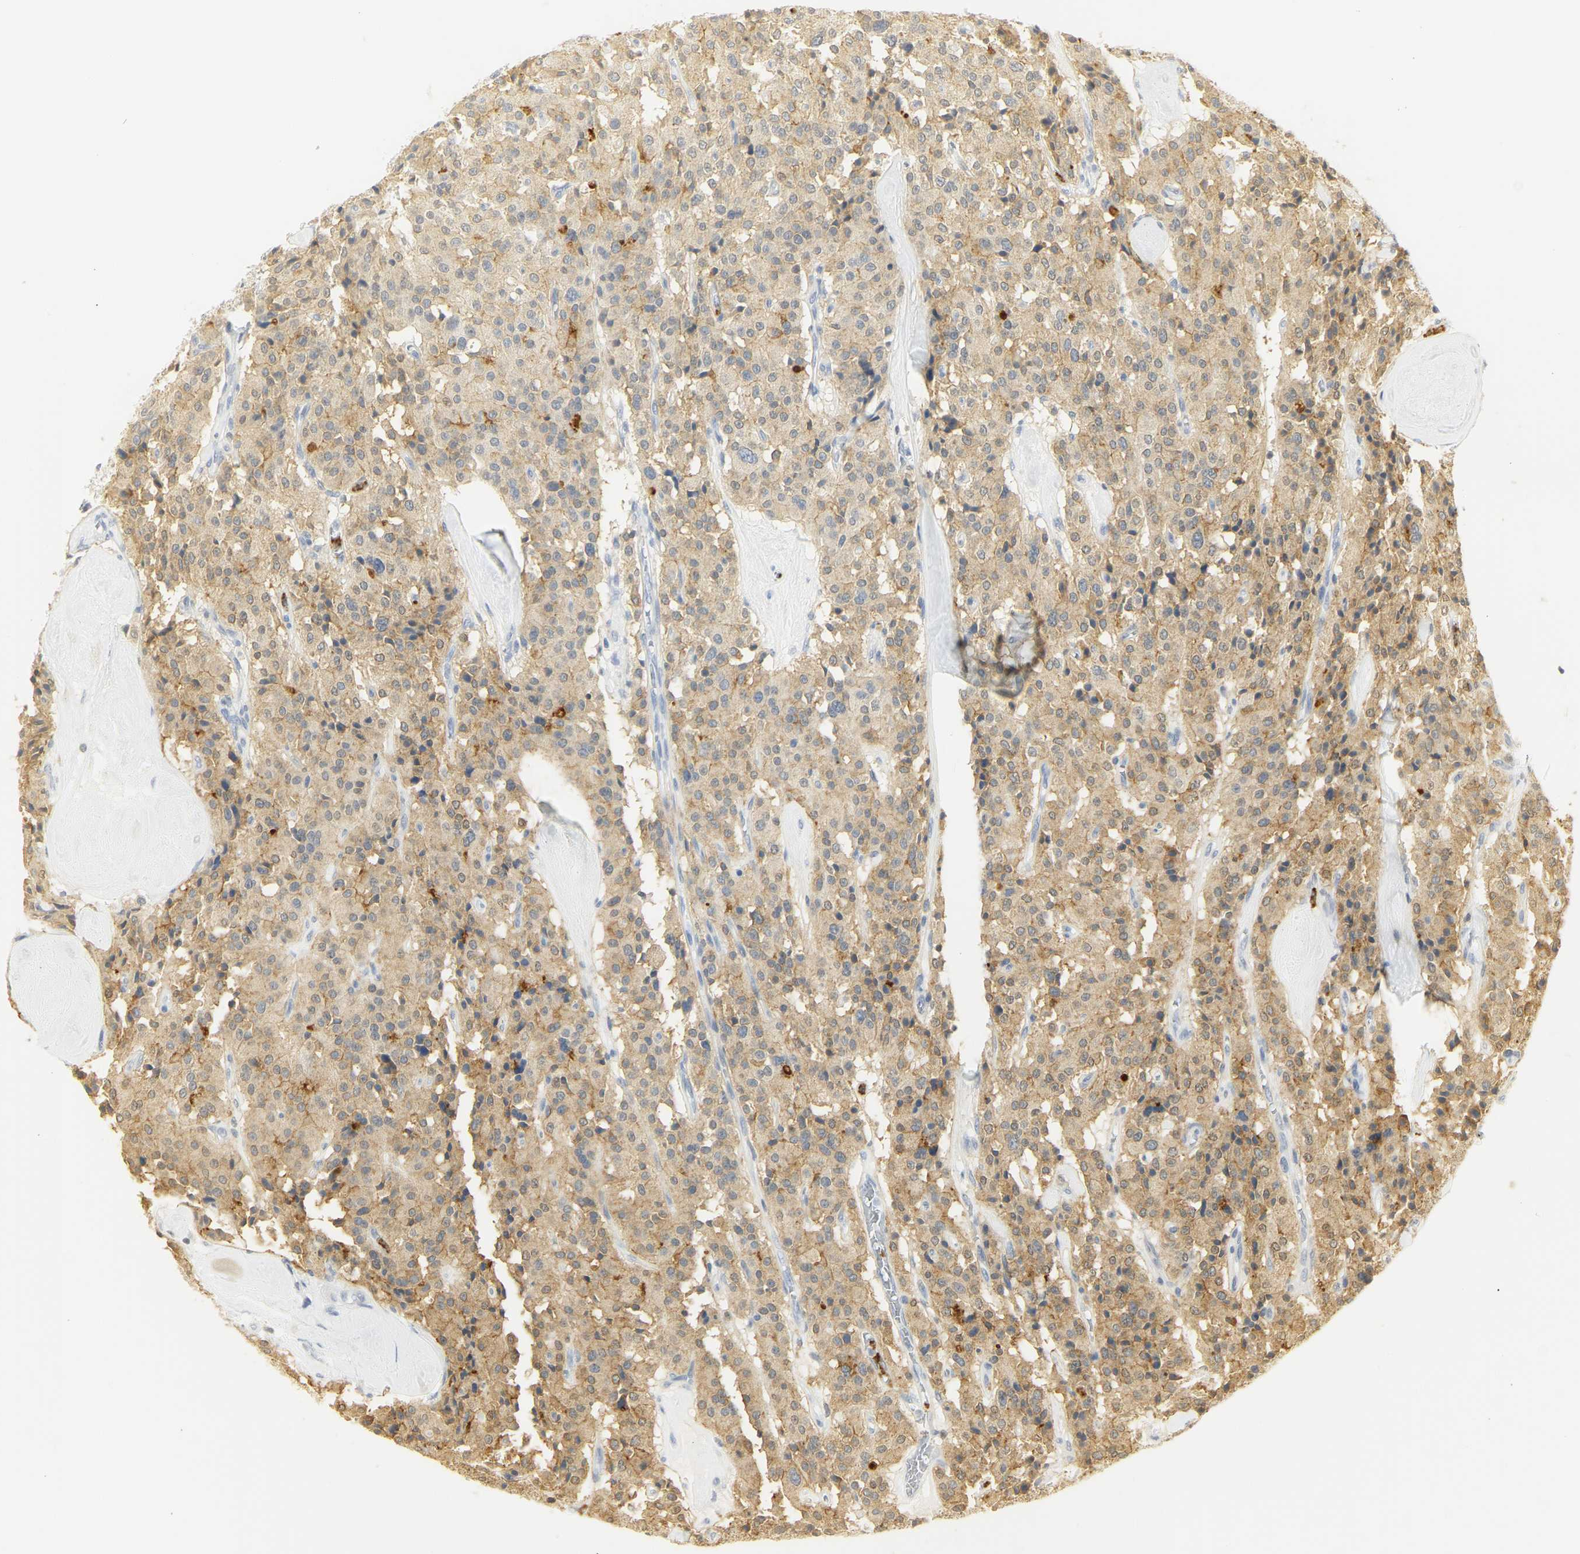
{"staining": {"intensity": "moderate", "quantity": ">75%", "location": "cytoplasmic/membranous"}, "tissue": "carcinoid", "cell_type": "Tumor cells", "image_type": "cancer", "snomed": [{"axis": "morphology", "description": "Carcinoid, malignant, NOS"}, {"axis": "topography", "description": "Lung"}], "caption": "Moderate cytoplasmic/membranous expression is seen in approximately >75% of tumor cells in carcinoid.", "gene": "CEACAM5", "patient": {"sex": "male", "age": 30}}